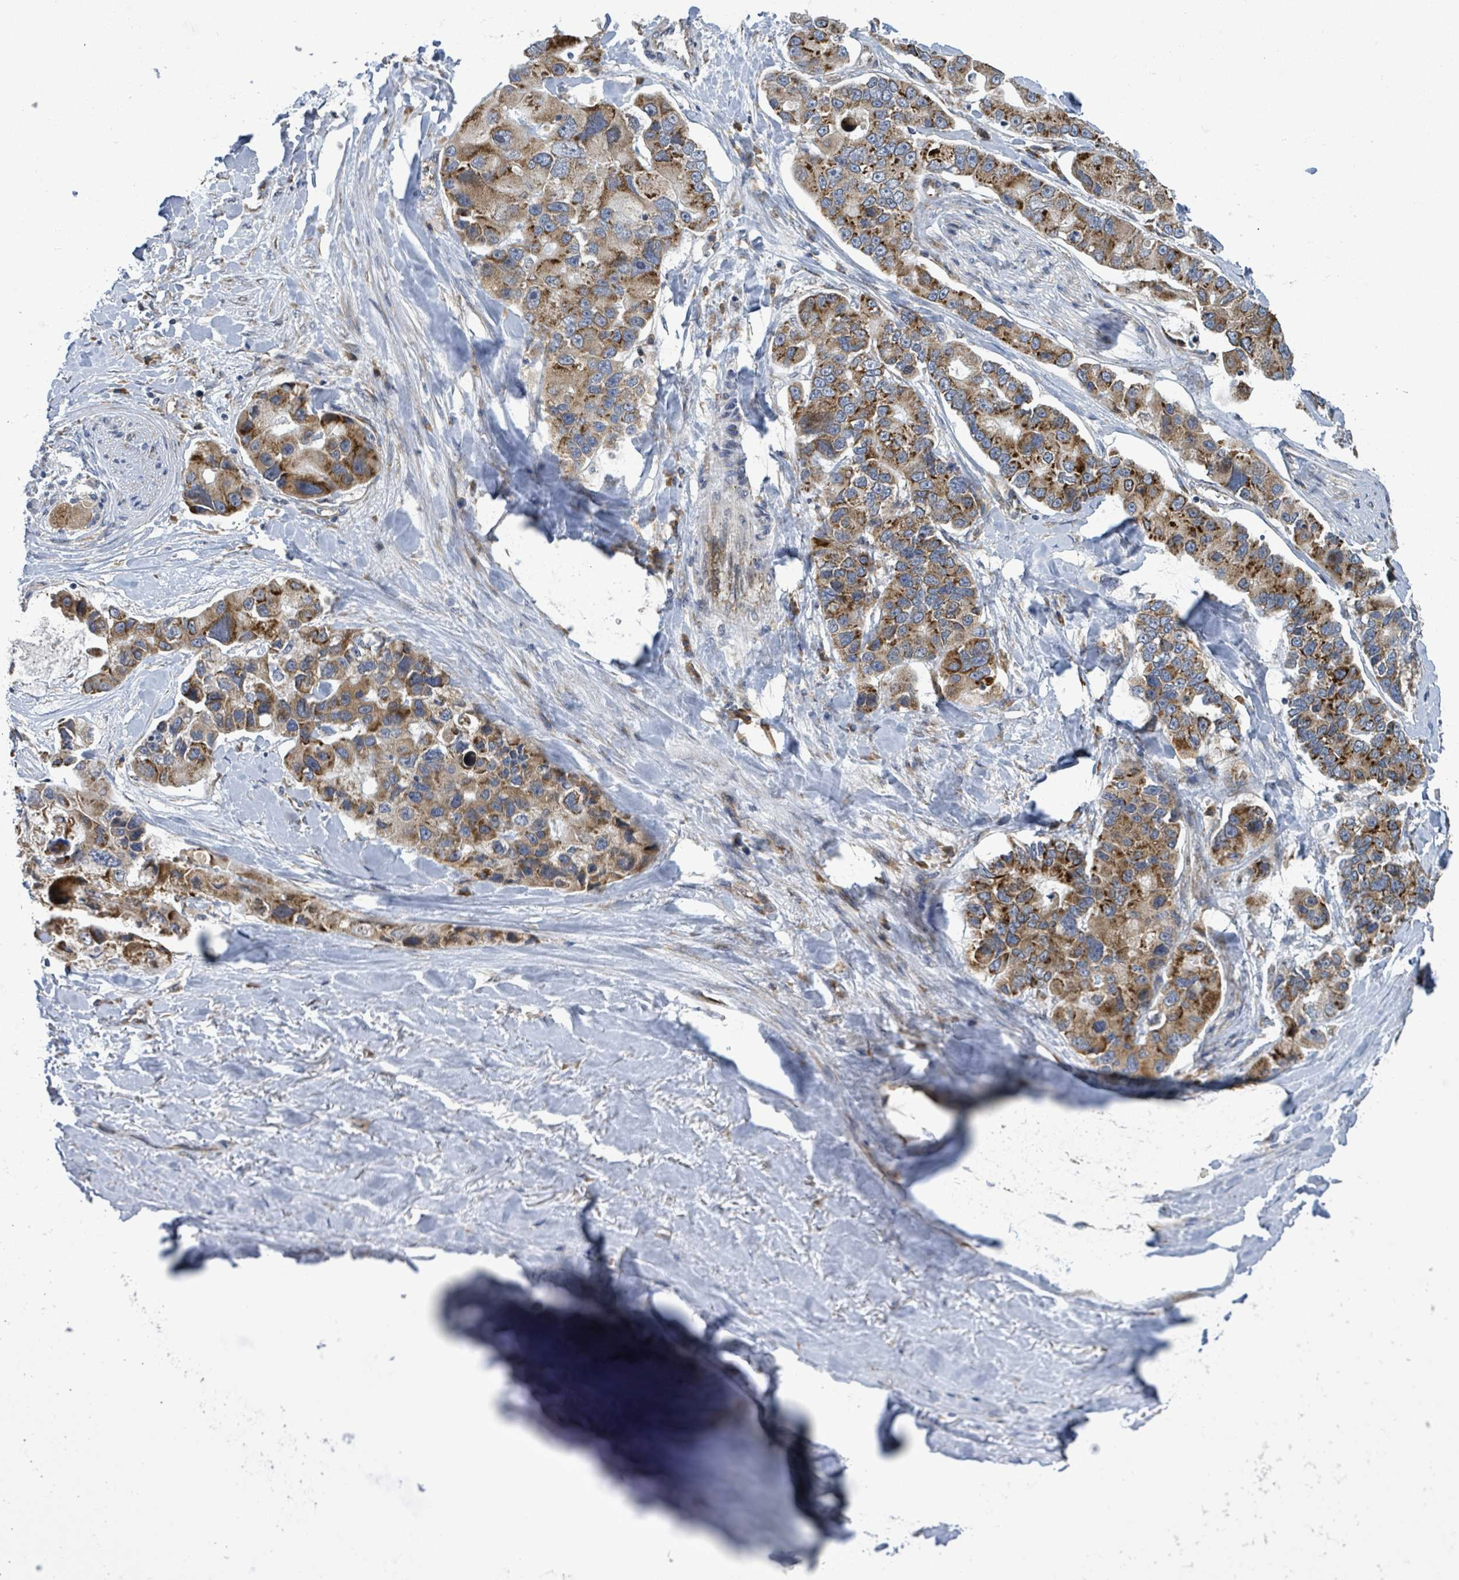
{"staining": {"intensity": "moderate", "quantity": ">75%", "location": "cytoplasmic/membranous"}, "tissue": "lung cancer", "cell_type": "Tumor cells", "image_type": "cancer", "snomed": [{"axis": "morphology", "description": "Adenocarcinoma, NOS"}, {"axis": "topography", "description": "Lung"}], "caption": "DAB immunohistochemical staining of human lung adenocarcinoma displays moderate cytoplasmic/membranous protein expression in approximately >75% of tumor cells.", "gene": "NOMO1", "patient": {"sex": "female", "age": 54}}